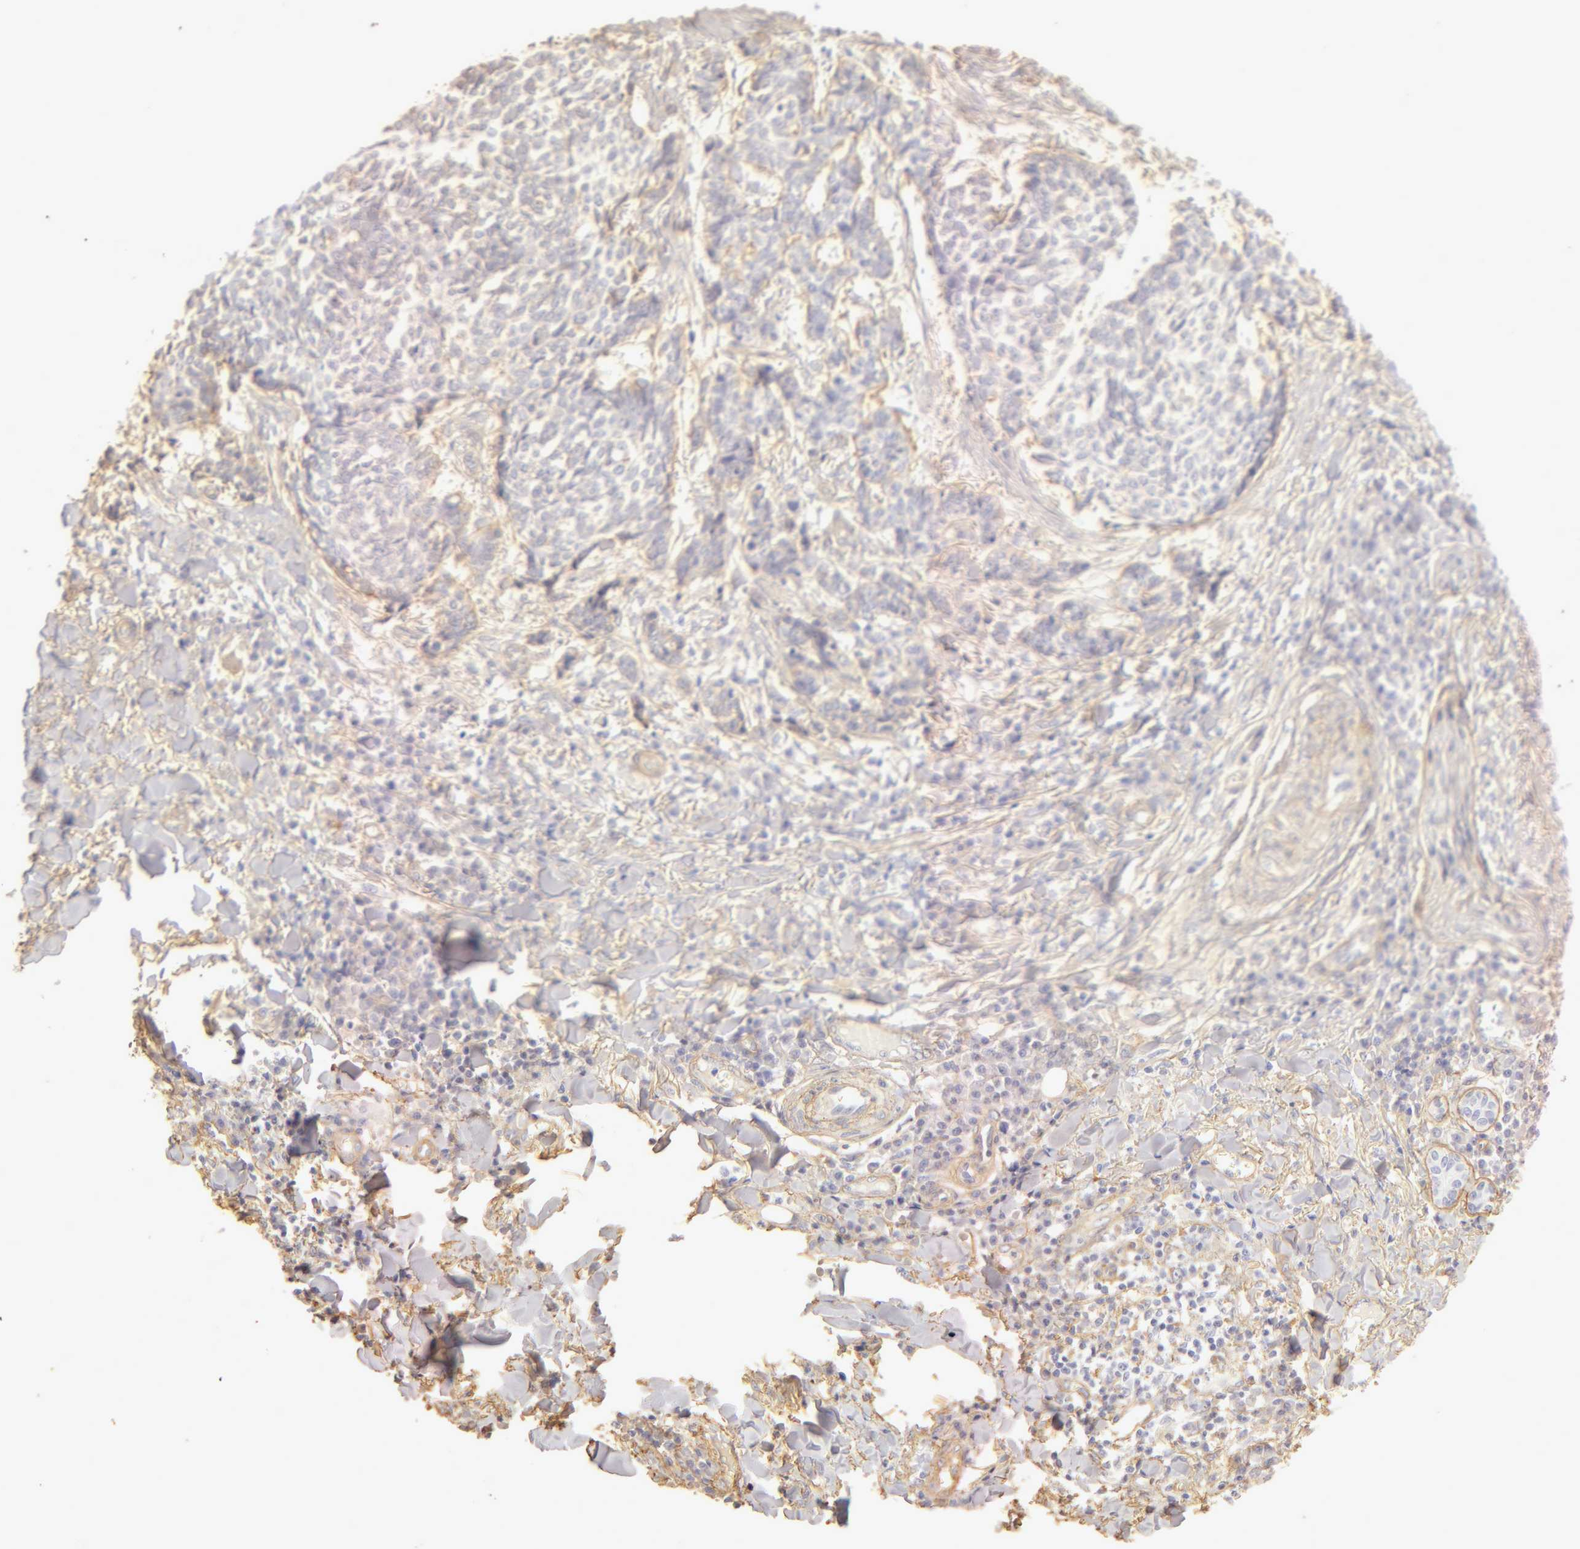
{"staining": {"intensity": "negative", "quantity": "none", "location": "none"}, "tissue": "skin cancer", "cell_type": "Tumor cells", "image_type": "cancer", "snomed": [{"axis": "morphology", "description": "Basal cell carcinoma"}, {"axis": "topography", "description": "Skin"}], "caption": "This is an immunohistochemistry micrograph of skin basal cell carcinoma. There is no positivity in tumor cells.", "gene": "COL4A1", "patient": {"sex": "female", "age": 89}}